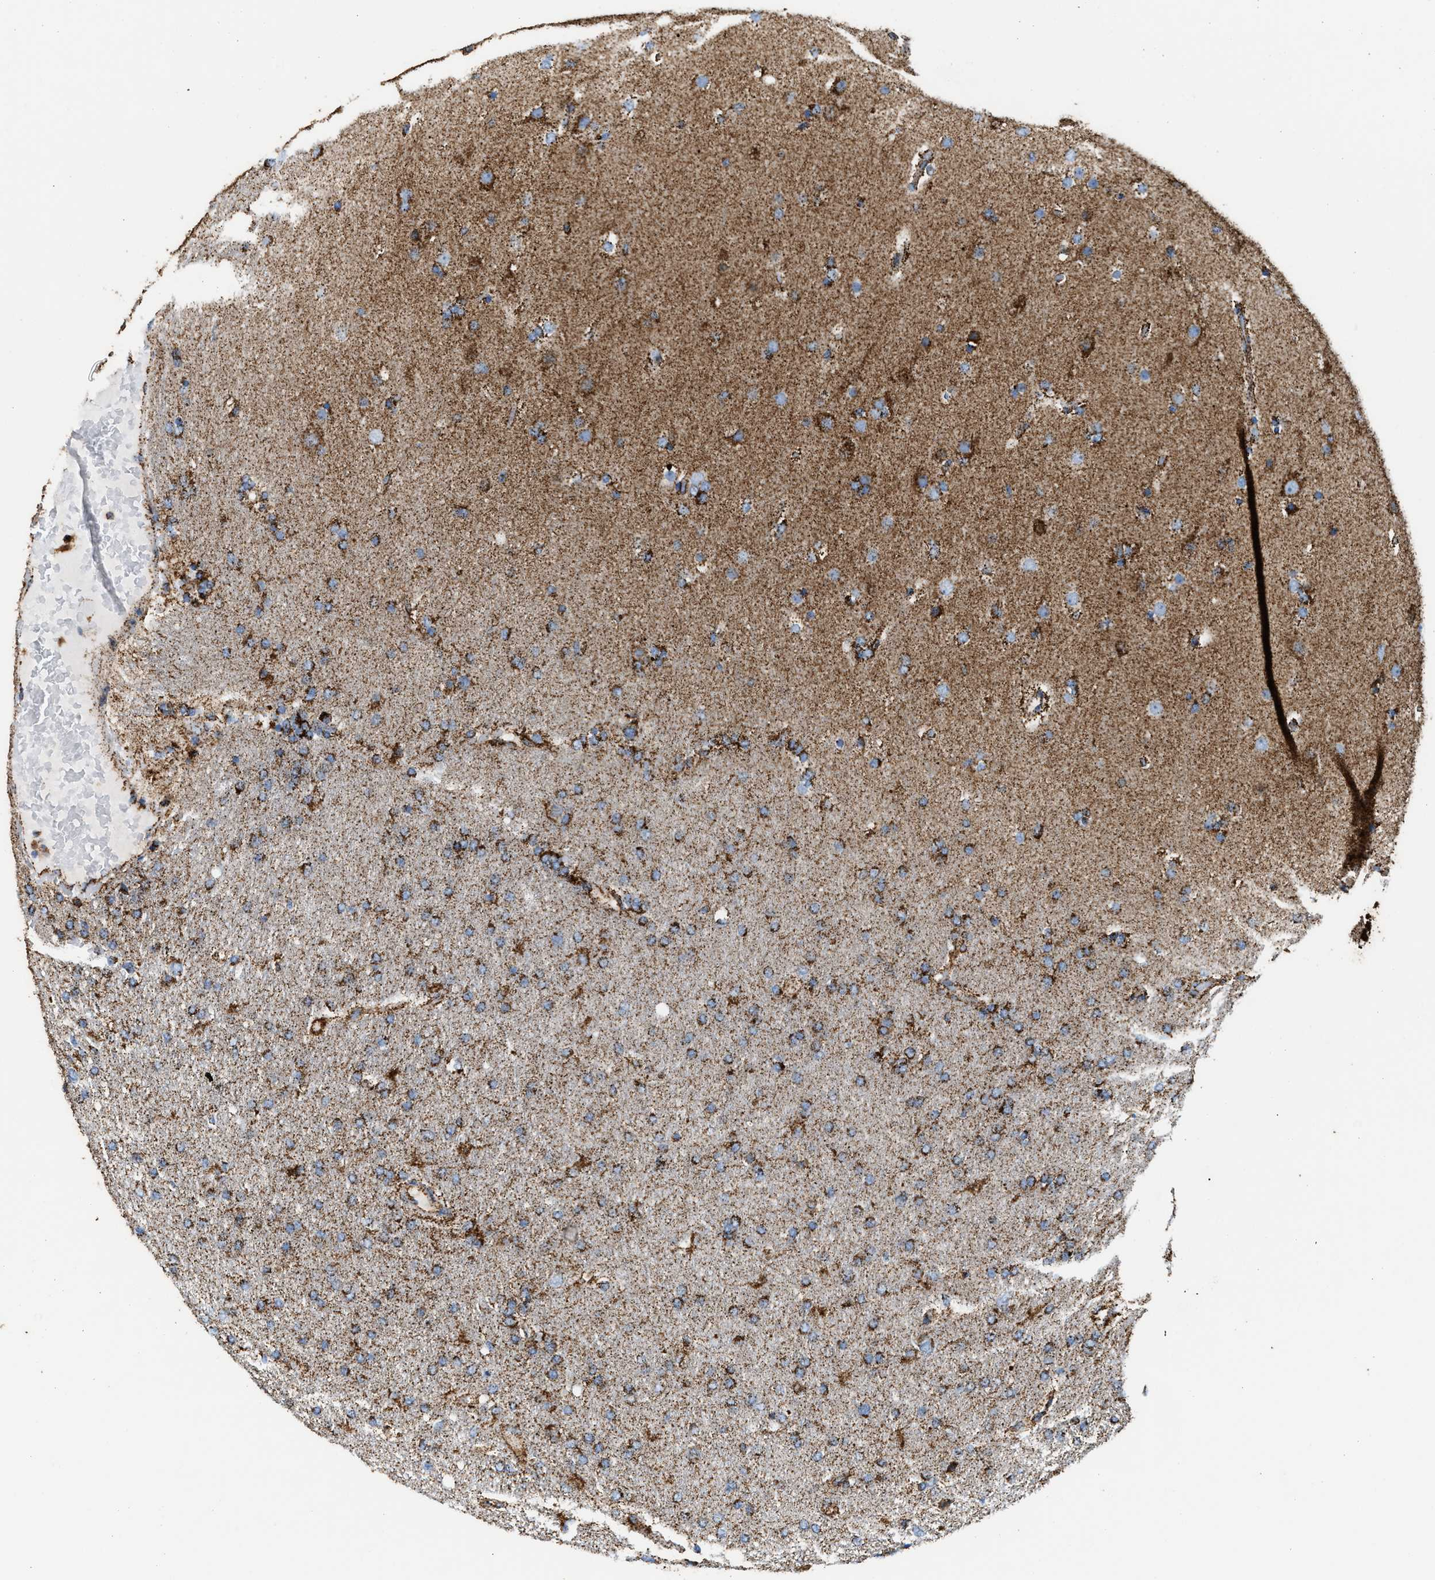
{"staining": {"intensity": "moderate", "quantity": ">75%", "location": "cytoplasmic/membranous"}, "tissue": "glioma", "cell_type": "Tumor cells", "image_type": "cancer", "snomed": [{"axis": "morphology", "description": "Glioma, malignant, High grade"}, {"axis": "topography", "description": "Cerebral cortex"}], "caption": "Immunohistochemistry staining of glioma, which exhibits medium levels of moderate cytoplasmic/membranous staining in approximately >75% of tumor cells indicating moderate cytoplasmic/membranous protein staining. The staining was performed using DAB (brown) for protein detection and nuclei were counterstained in hematoxylin (blue).", "gene": "ECHS1", "patient": {"sex": "female", "age": 36}}